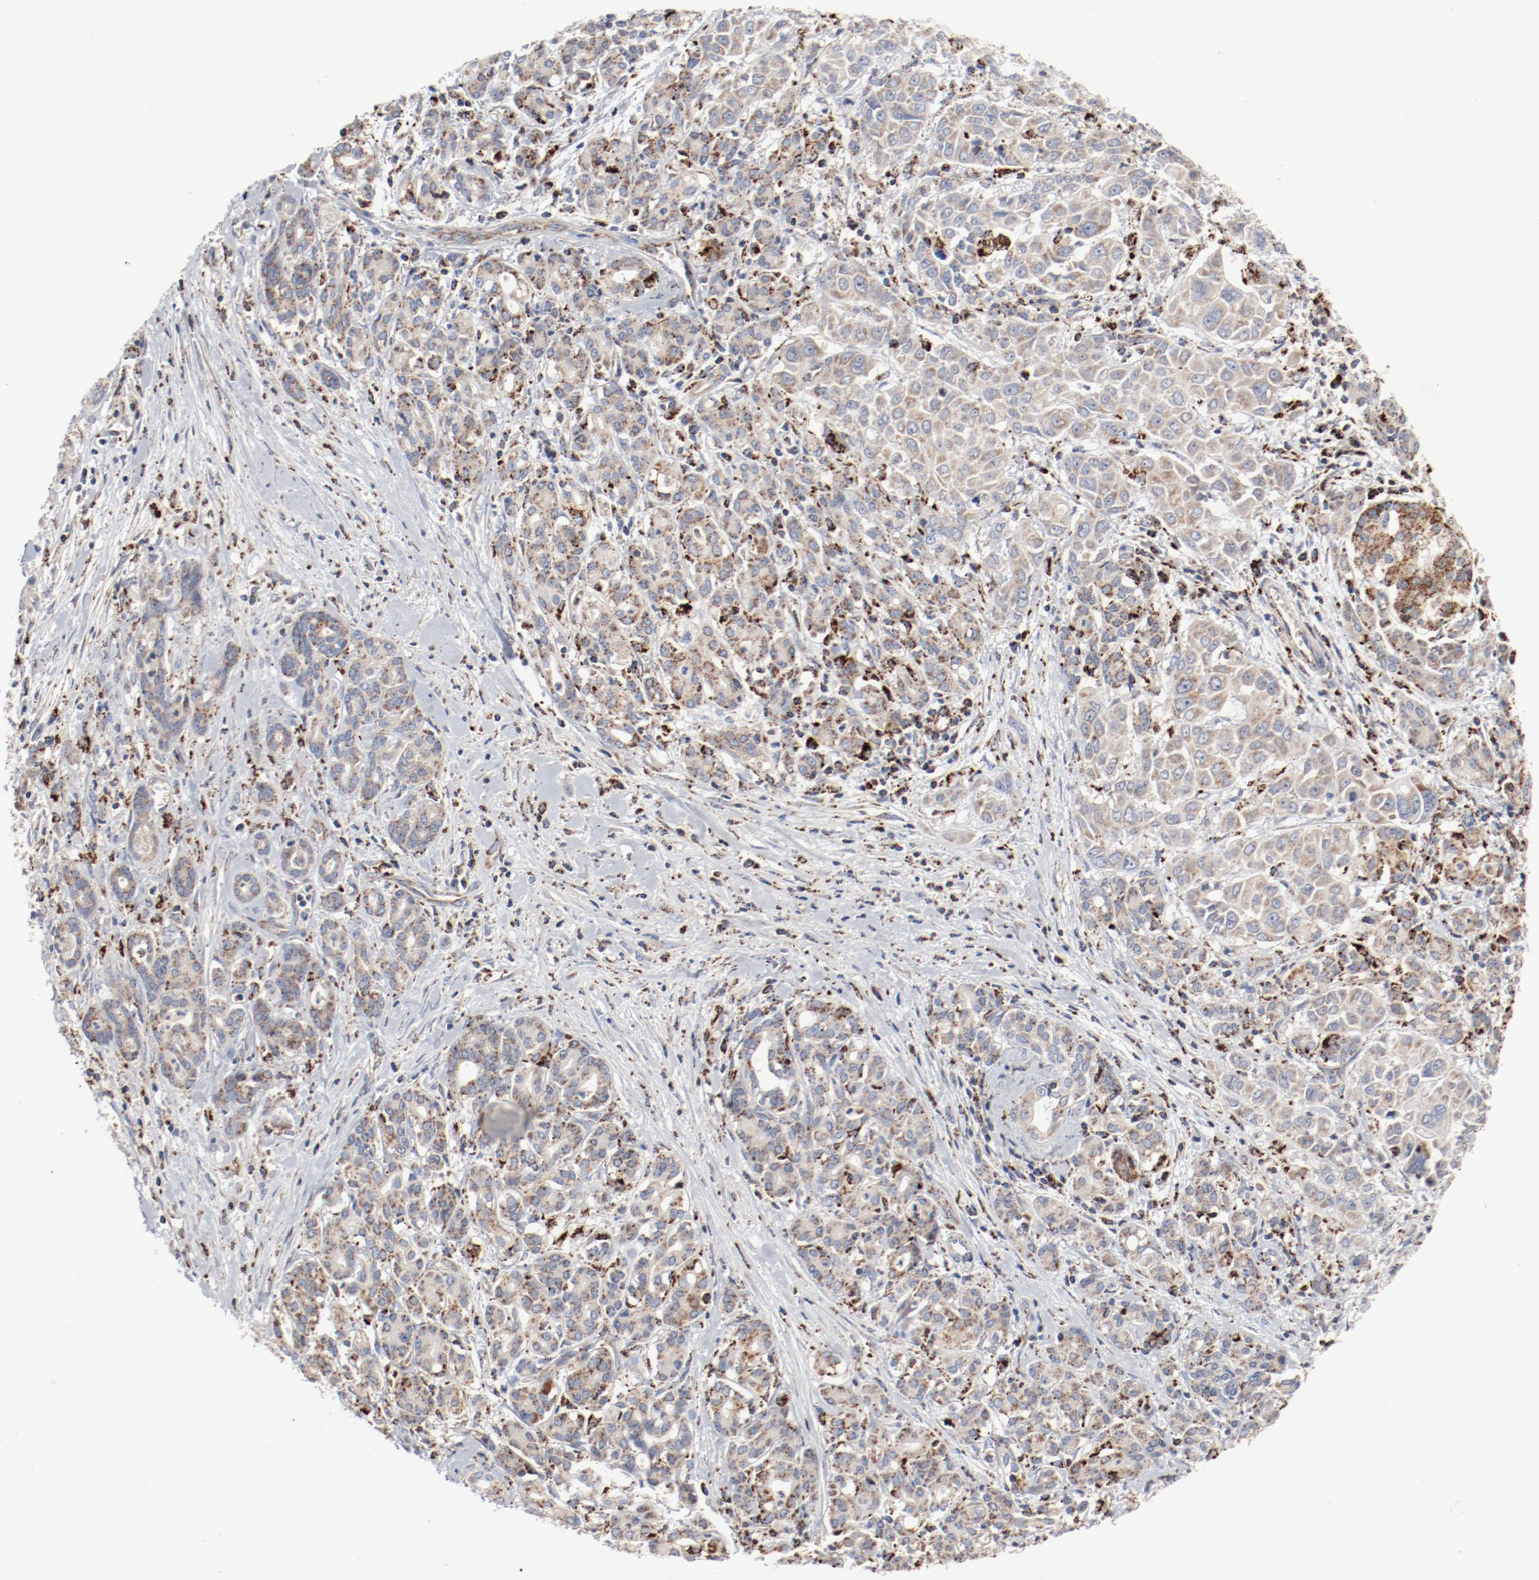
{"staining": {"intensity": "weak", "quantity": "25%-75%", "location": "cytoplasmic/membranous"}, "tissue": "pancreatic cancer", "cell_type": "Tumor cells", "image_type": "cancer", "snomed": [{"axis": "morphology", "description": "Adenocarcinoma, NOS"}, {"axis": "topography", "description": "Pancreas"}], "caption": "Protein staining shows weak cytoplasmic/membranous expression in approximately 25%-75% of tumor cells in pancreatic cancer.", "gene": "SETD3", "patient": {"sex": "female", "age": 52}}